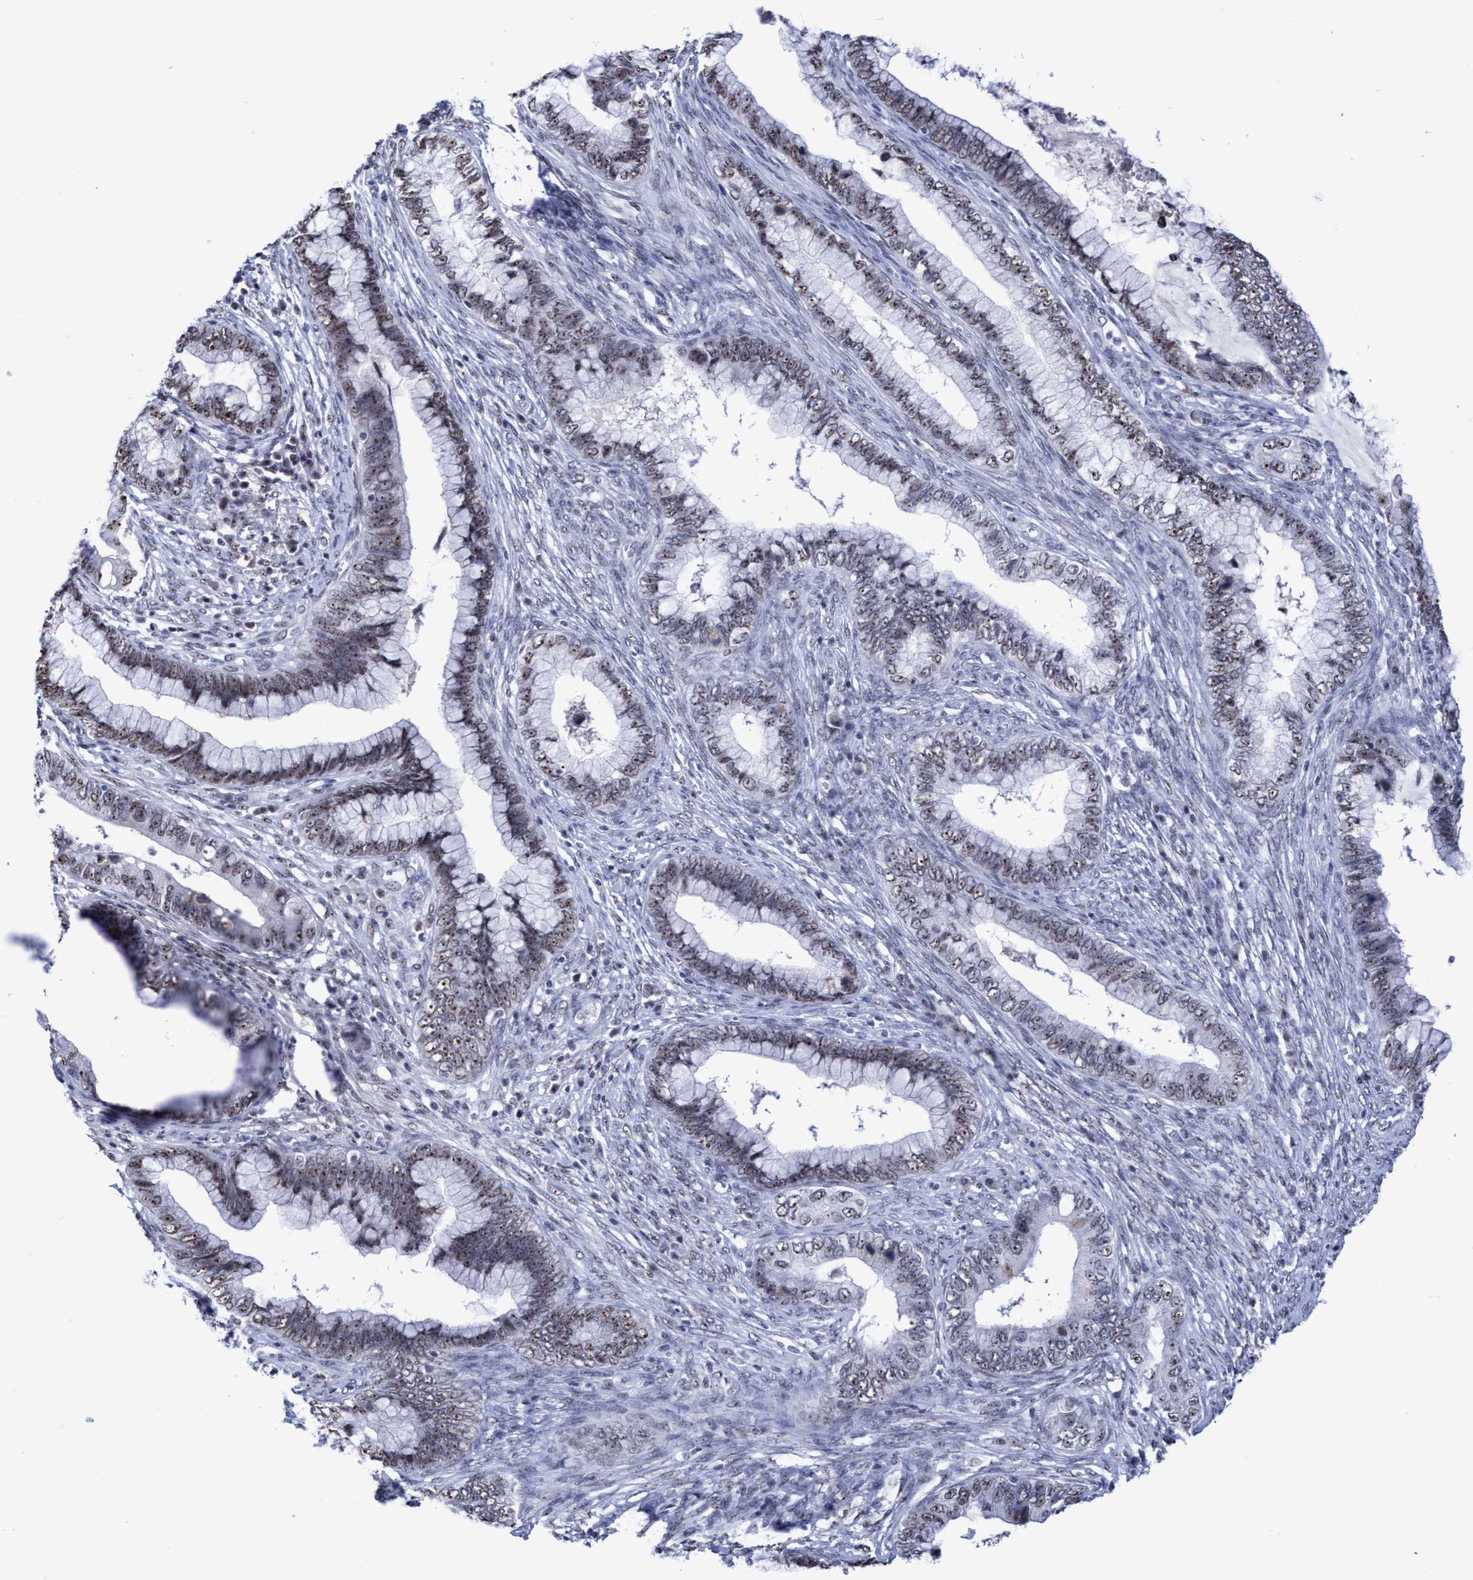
{"staining": {"intensity": "moderate", "quantity": ">75%", "location": "nuclear"}, "tissue": "cervical cancer", "cell_type": "Tumor cells", "image_type": "cancer", "snomed": [{"axis": "morphology", "description": "Adenocarcinoma, NOS"}, {"axis": "topography", "description": "Cervix"}], "caption": "Adenocarcinoma (cervical) stained with DAB immunohistochemistry (IHC) shows medium levels of moderate nuclear expression in approximately >75% of tumor cells.", "gene": "EFCAB10", "patient": {"sex": "female", "age": 44}}